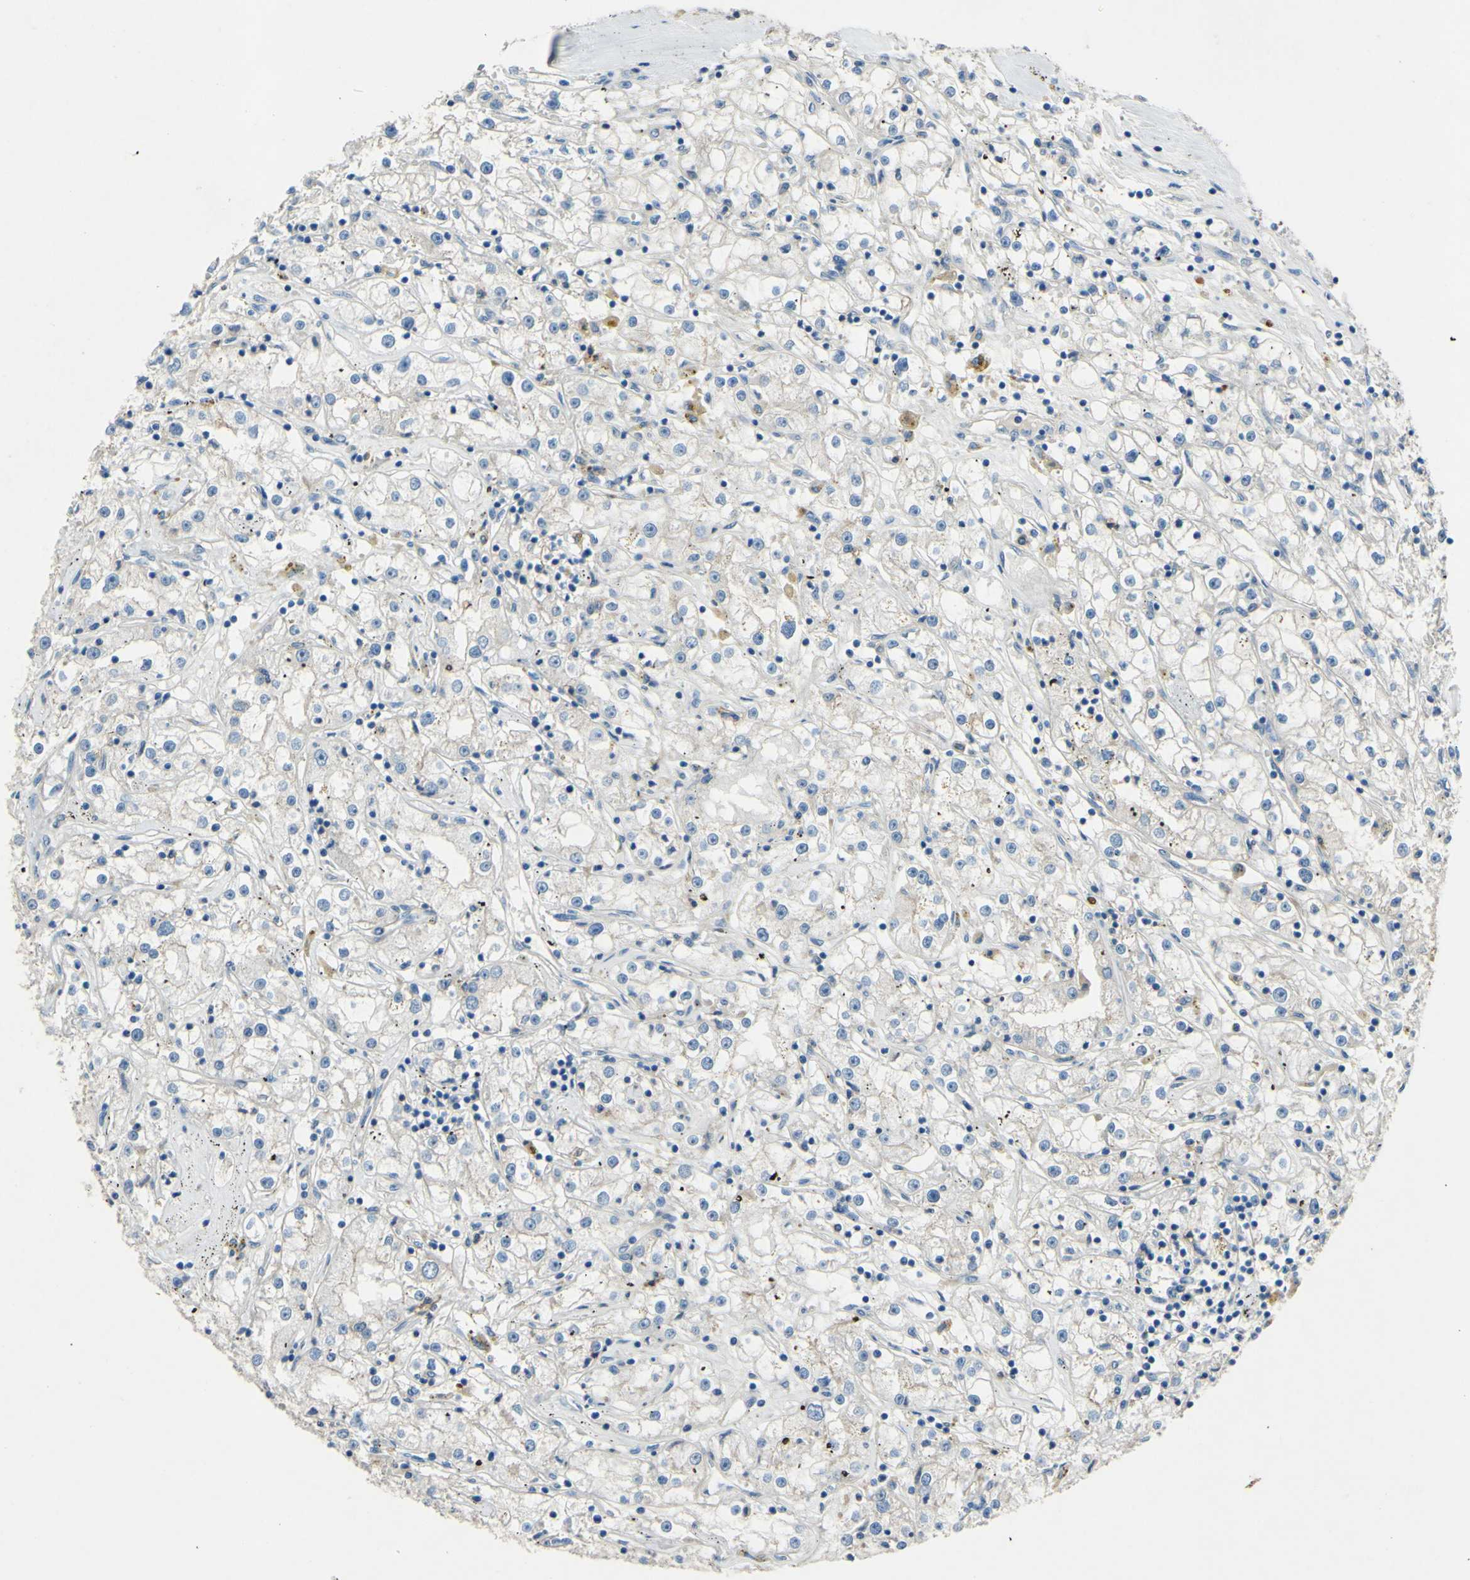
{"staining": {"intensity": "negative", "quantity": "none", "location": "none"}, "tissue": "renal cancer", "cell_type": "Tumor cells", "image_type": "cancer", "snomed": [{"axis": "morphology", "description": "Adenocarcinoma, NOS"}, {"axis": "topography", "description": "Kidney"}], "caption": "Tumor cells are negative for protein expression in human renal cancer (adenocarcinoma). (Immunohistochemistry, brightfield microscopy, high magnification).", "gene": "CDH10", "patient": {"sex": "male", "age": 56}}